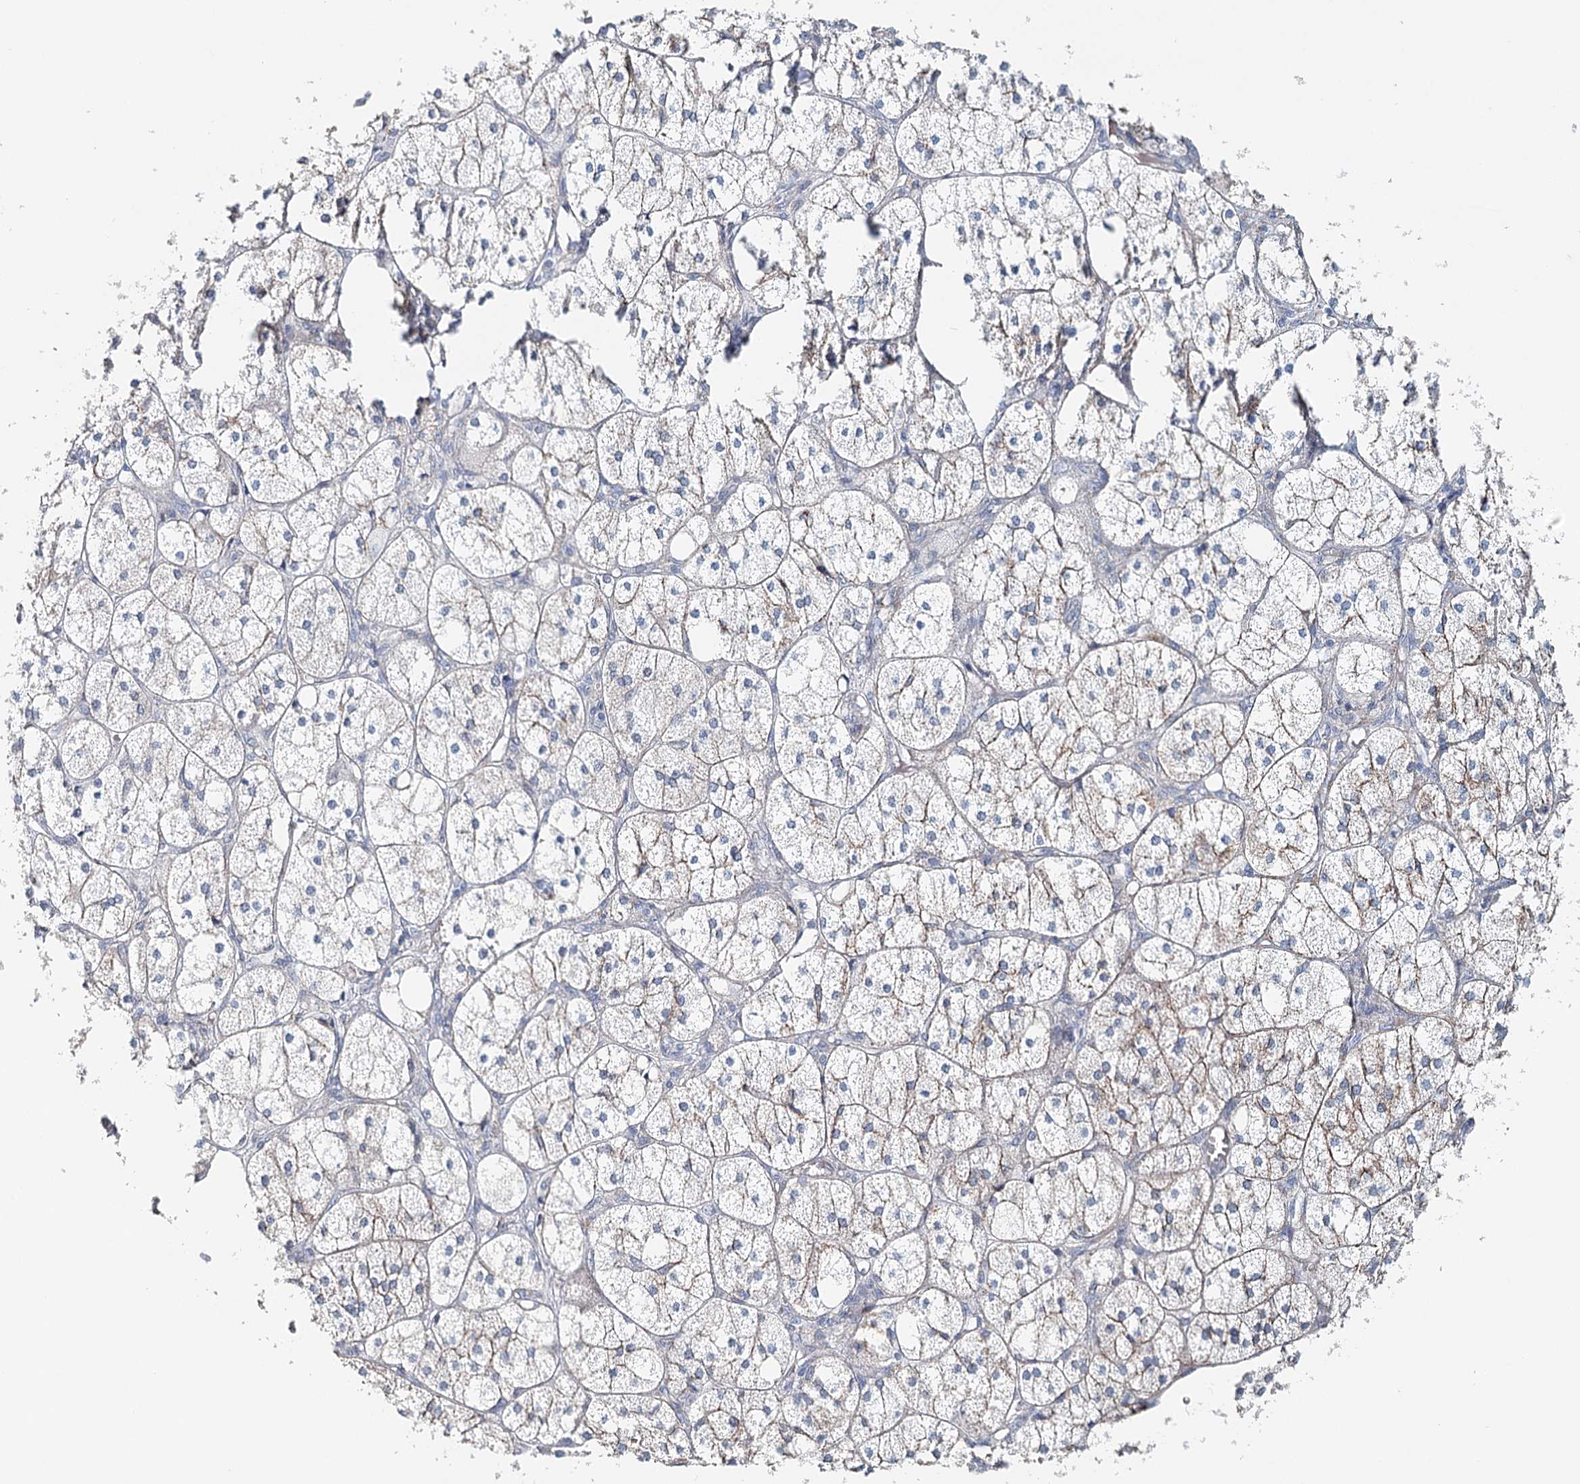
{"staining": {"intensity": "moderate", "quantity": "25%-75%", "location": "cytoplasmic/membranous"}, "tissue": "adrenal gland", "cell_type": "Glandular cells", "image_type": "normal", "snomed": [{"axis": "morphology", "description": "Normal tissue, NOS"}, {"axis": "topography", "description": "Adrenal gland"}], "caption": "The immunohistochemical stain shows moderate cytoplasmic/membranous expression in glandular cells of normal adrenal gland. (brown staining indicates protein expression, while blue staining denotes nuclei).", "gene": "SYNPO", "patient": {"sex": "female", "age": 61}}